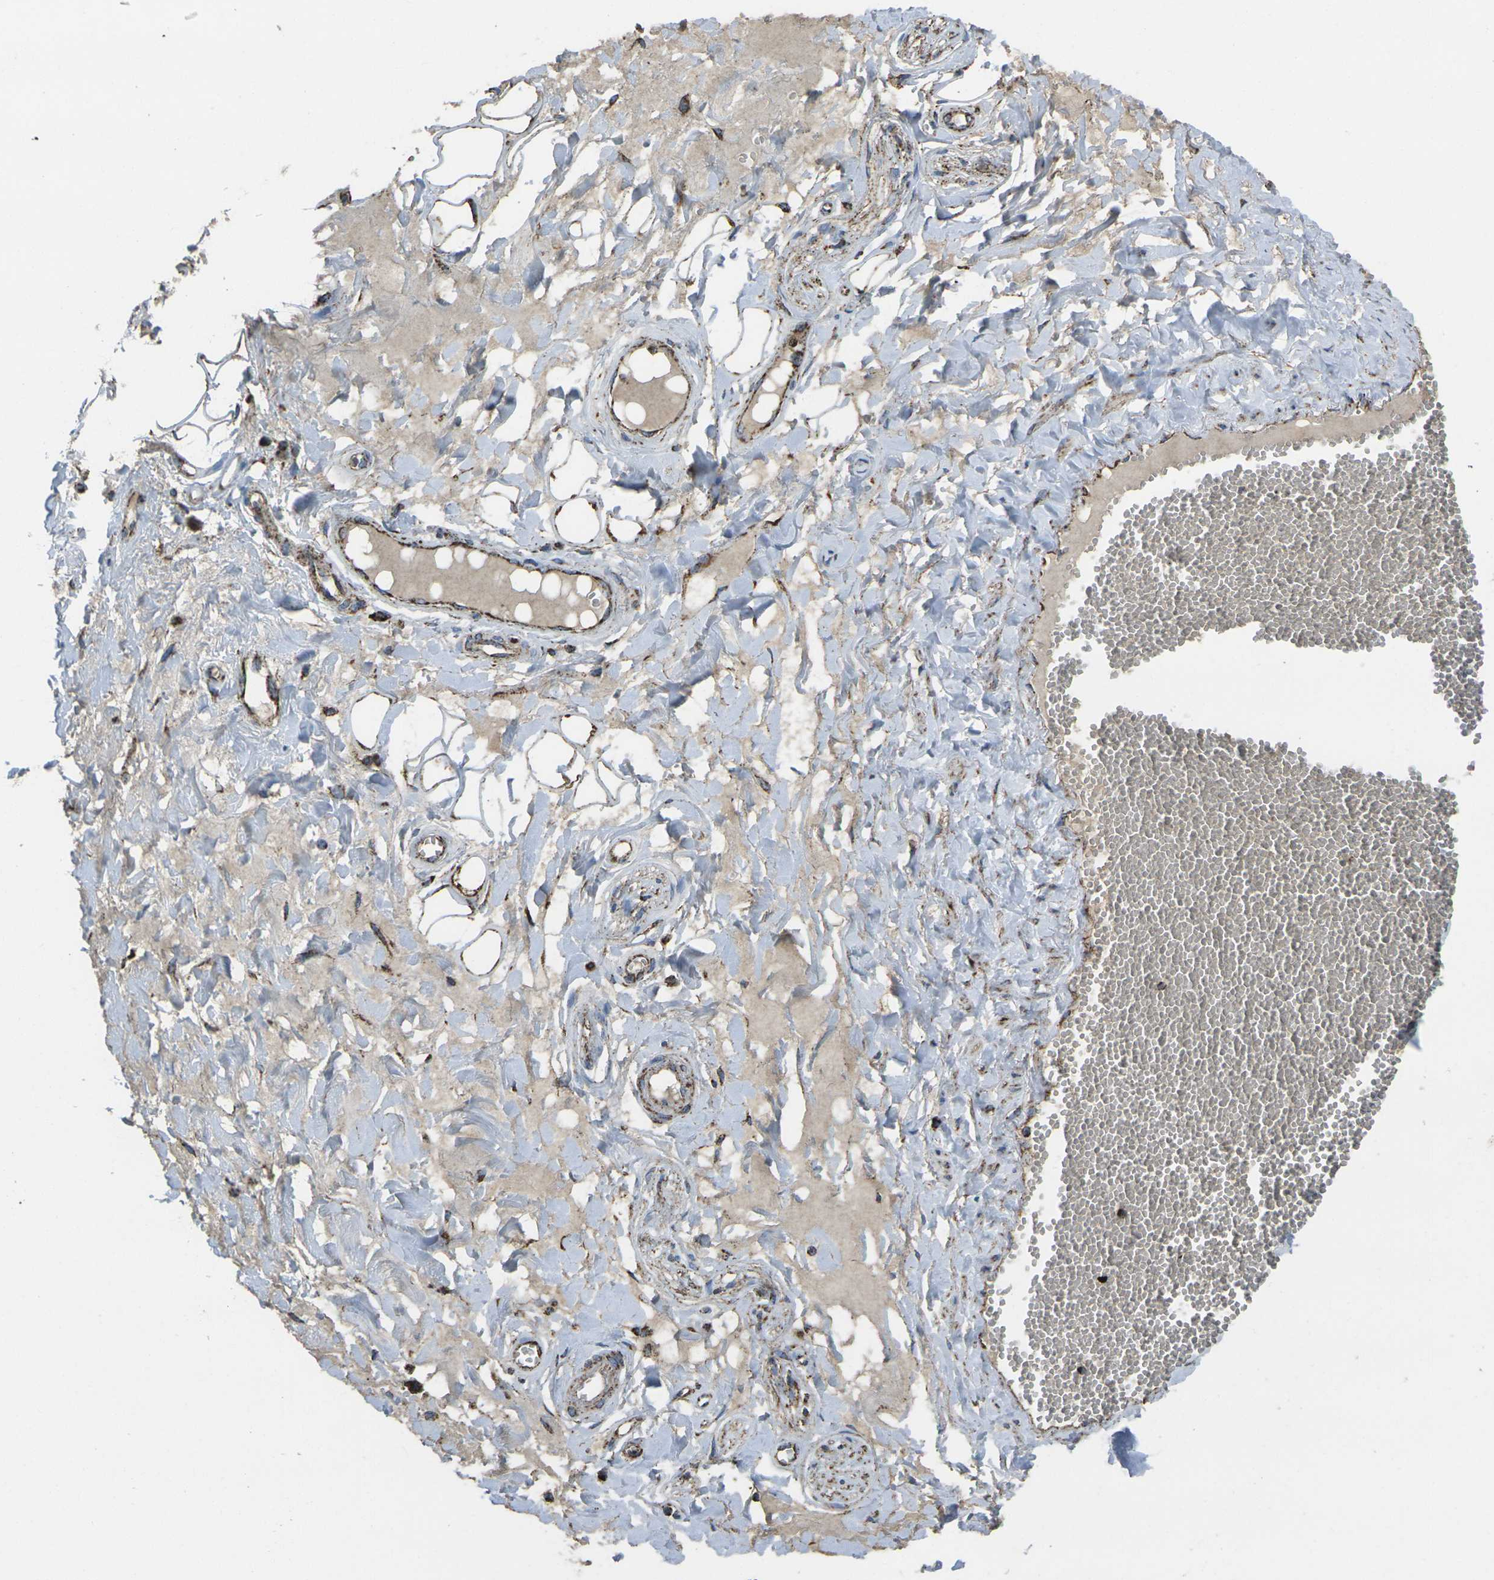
{"staining": {"intensity": "moderate", "quantity": ">75%", "location": "cytoplasmic/membranous"}, "tissue": "adipose tissue", "cell_type": "Adipocytes", "image_type": "normal", "snomed": [{"axis": "morphology", "description": "Normal tissue, NOS"}, {"axis": "morphology", "description": "Inflammation, NOS"}, {"axis": "topography", "description": "Salivary gland"}, {"axis": "topography", "description": "Peripheral nerve tissue"}], "caption": "Immunohistochemical staining of unremarkable adipose tissue demonstrates medium levels of moderate cytoplasmic/membranous positivity in about >75% of adipocytes. Using DAB (3,3'-diaminobenzidine) (brown) and hematoxylin (blue) stains, captured at high magnification using brightfield microscopy.", "gene": "KLHL5", "patient": {"sex": "female", "age": 75}}